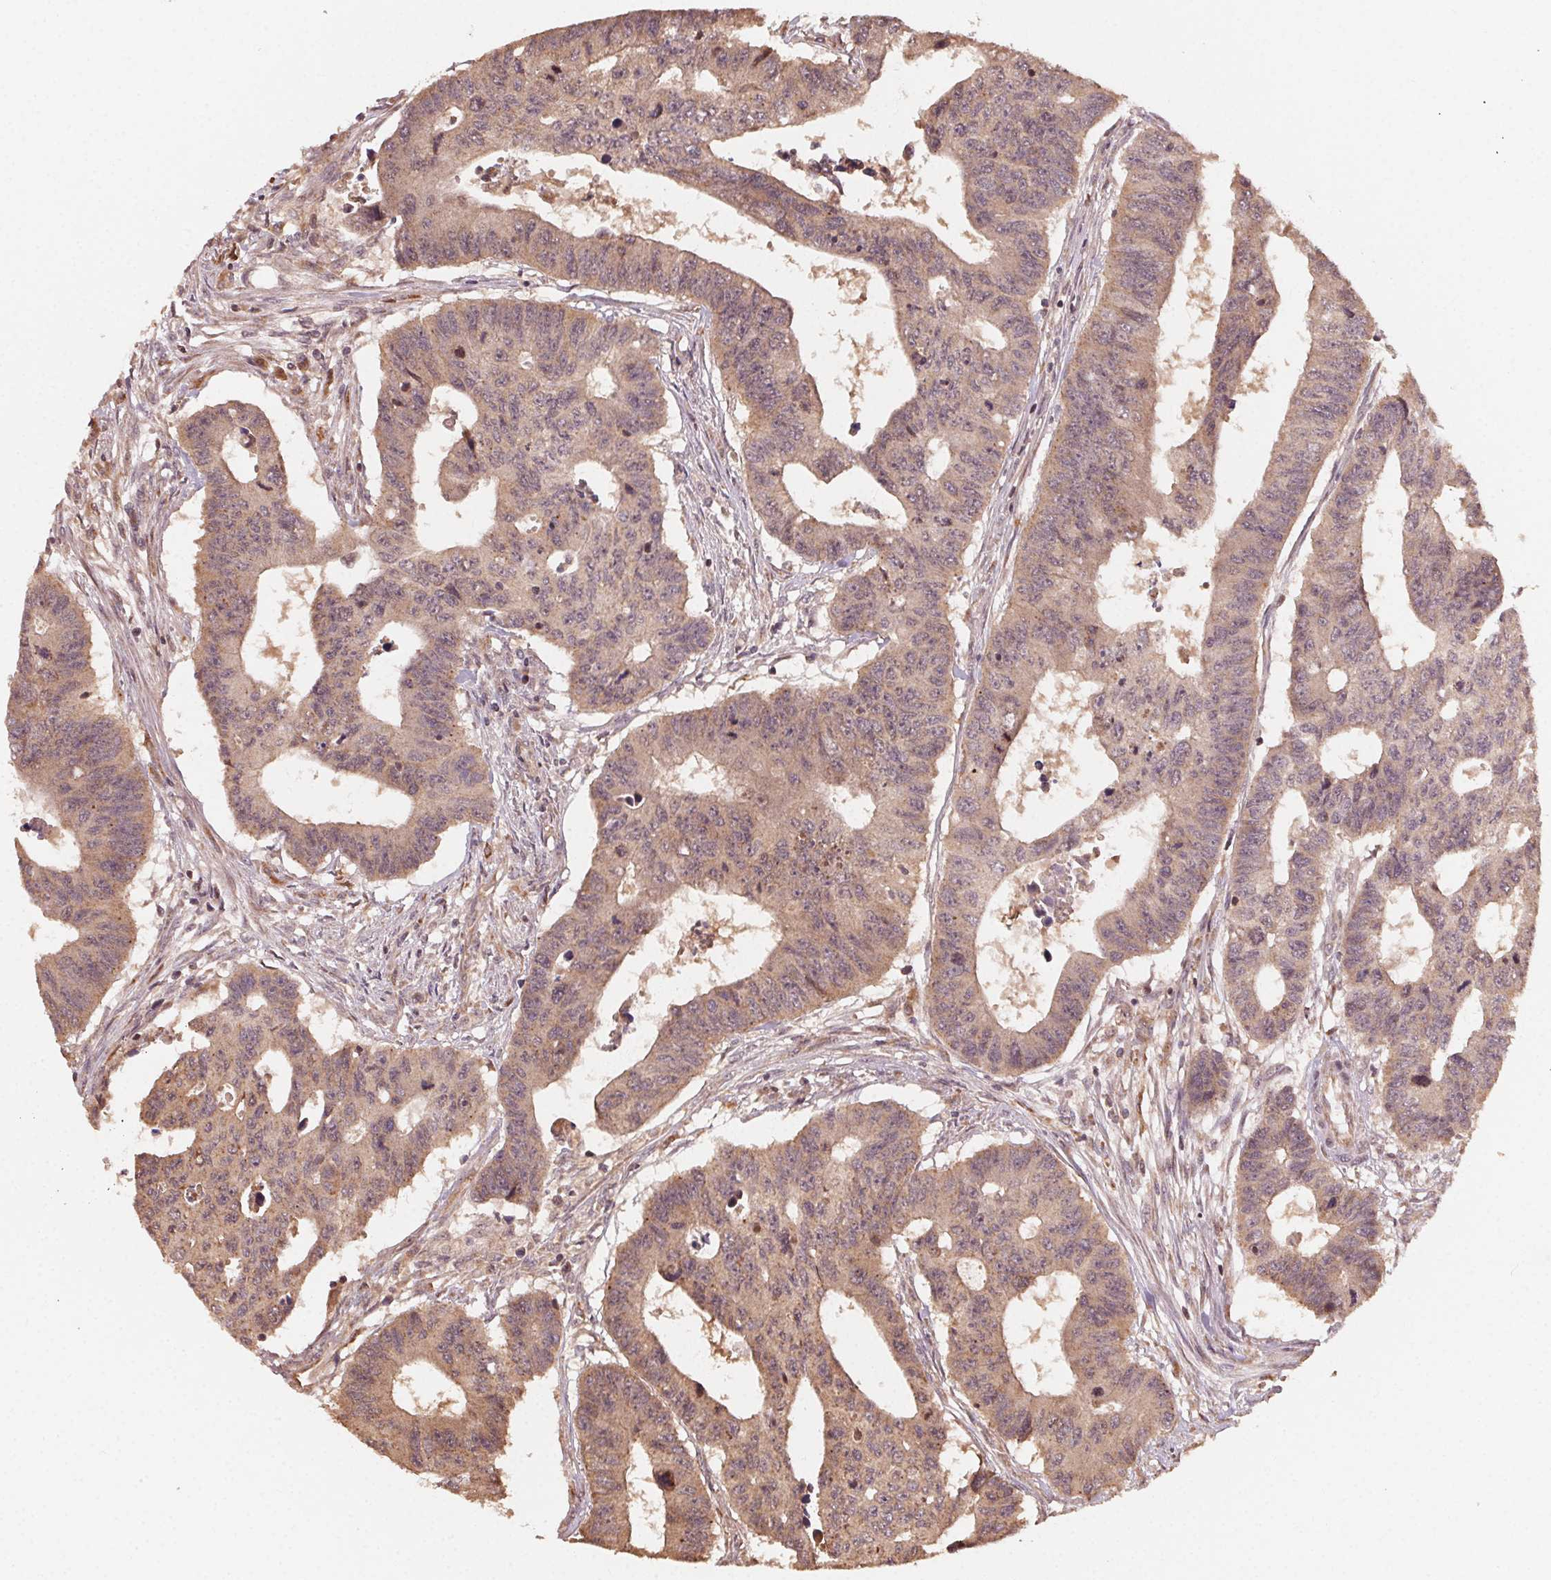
{"staining": {"intensity": "moderate", "quantity": ">75%", "location": "cytoplasmic/membranous"}, "tissue": "colorectal cancer", "cell_type": "Tumor cells", "image_type": "cancer", "snomed": [{"axis": "morphology", "description": "Adenocarcinoma, NOS"}, {"axis": "topography", "description": "Rectum"}], "caption": "Colorectal cancer stained with DAB IHC displays medium levels of moderate cytoplasmic/membranous staining in approximately >75% of tumor cells.", "gene": "WBP2", "patient": {"sex": "female", "age": 85}}